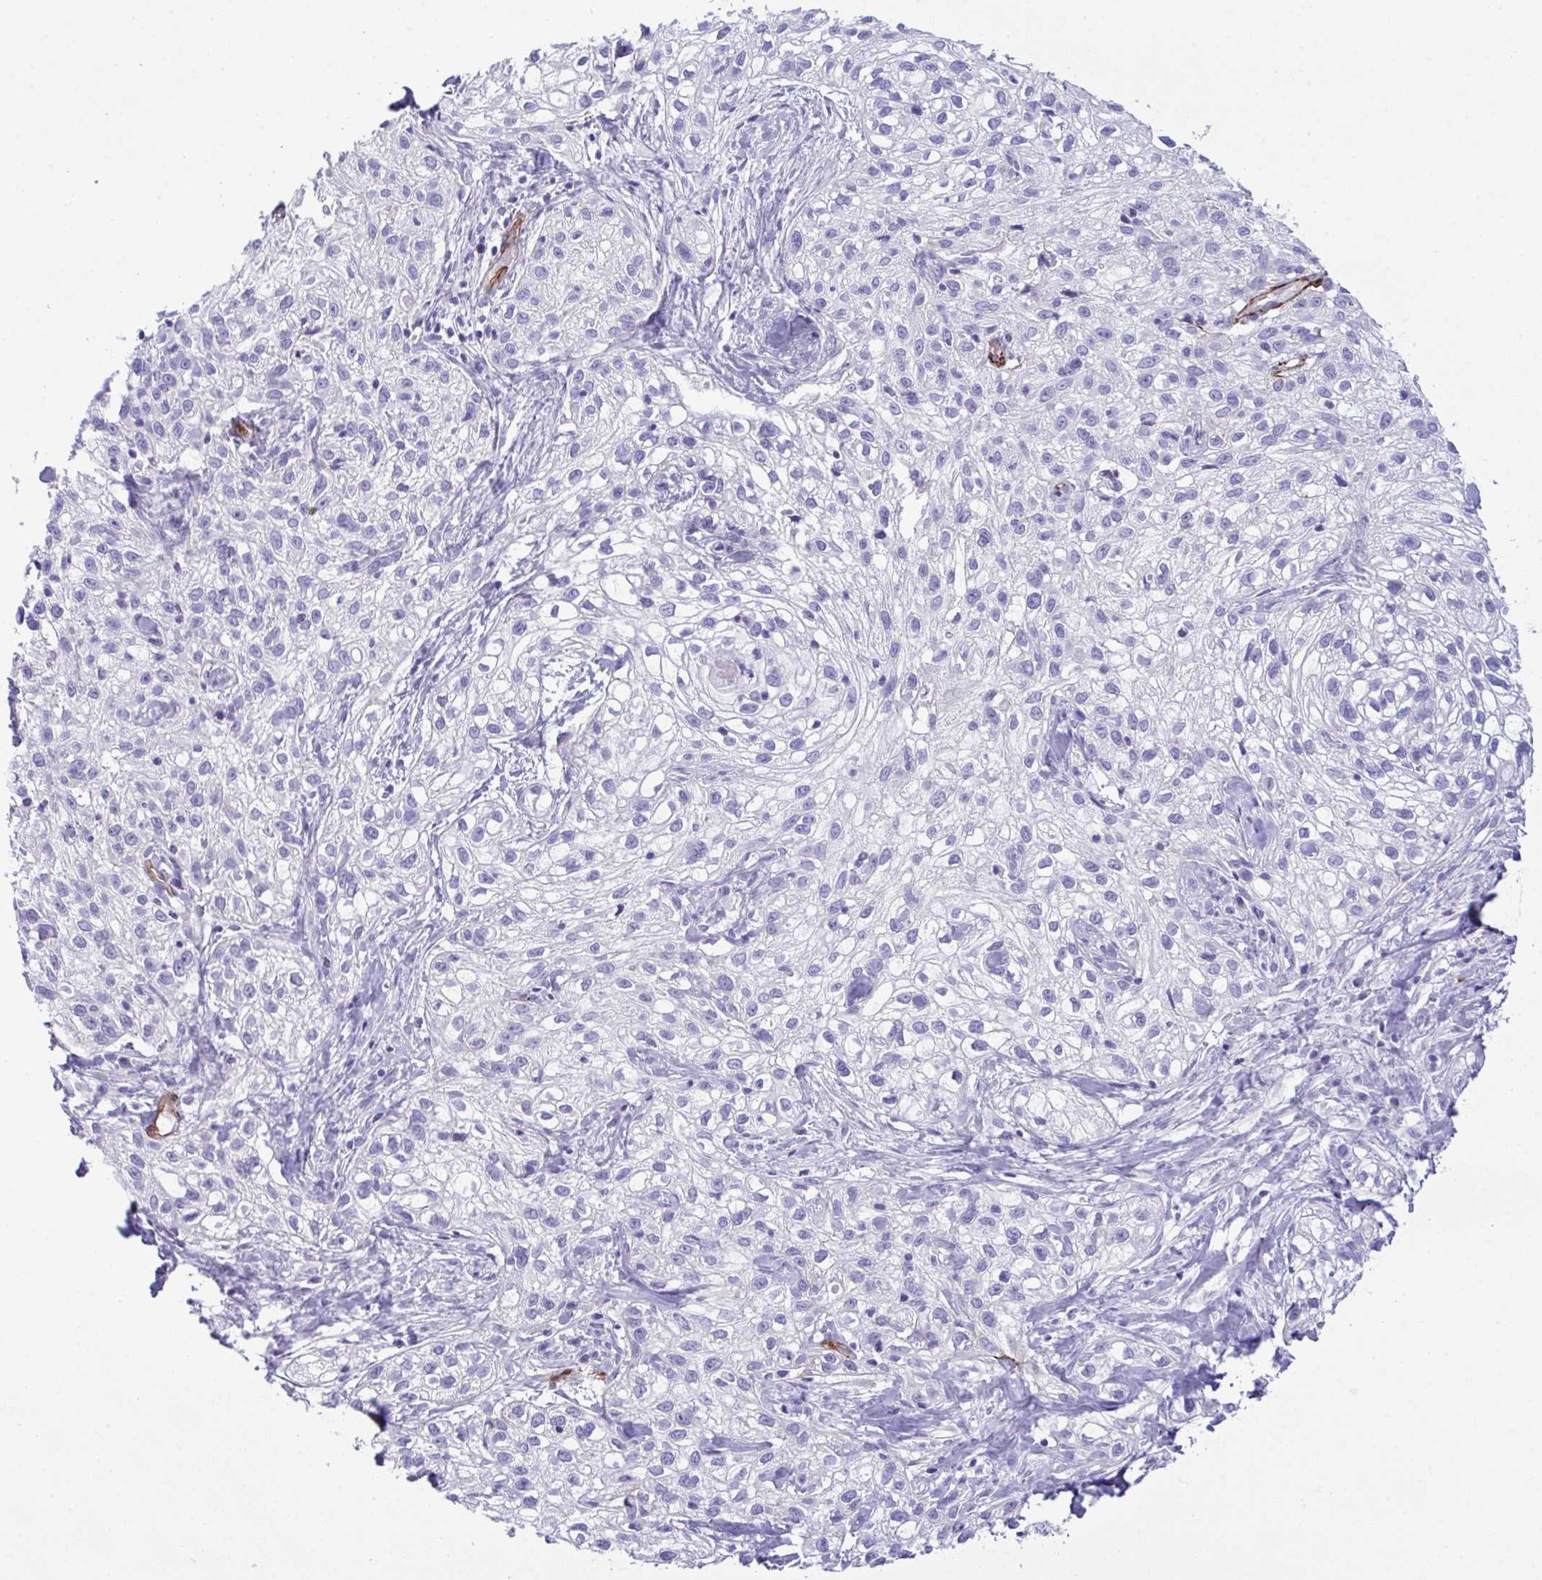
{"staining": {"intensity": "negative", "quantity": "none", "location": "none"}, "tissue": "skin cancer", "cell_type": "Tumor cells", "image_type": "cancer", "snomed": [{"axis": "morphology", "description": "Squamous cell carcinoma, NOS"}, {"axis": "topography", "description": "Skin"}], "caption": "High power microscopy photomicrograph of an immunohistochemistry photomicrograph of skin cancer (squamous cell carcinoma), revealing no significant positivity in tumor cells.", "gene": "SYNPO2L", "patient": {"sex": "male", "age": 82}}